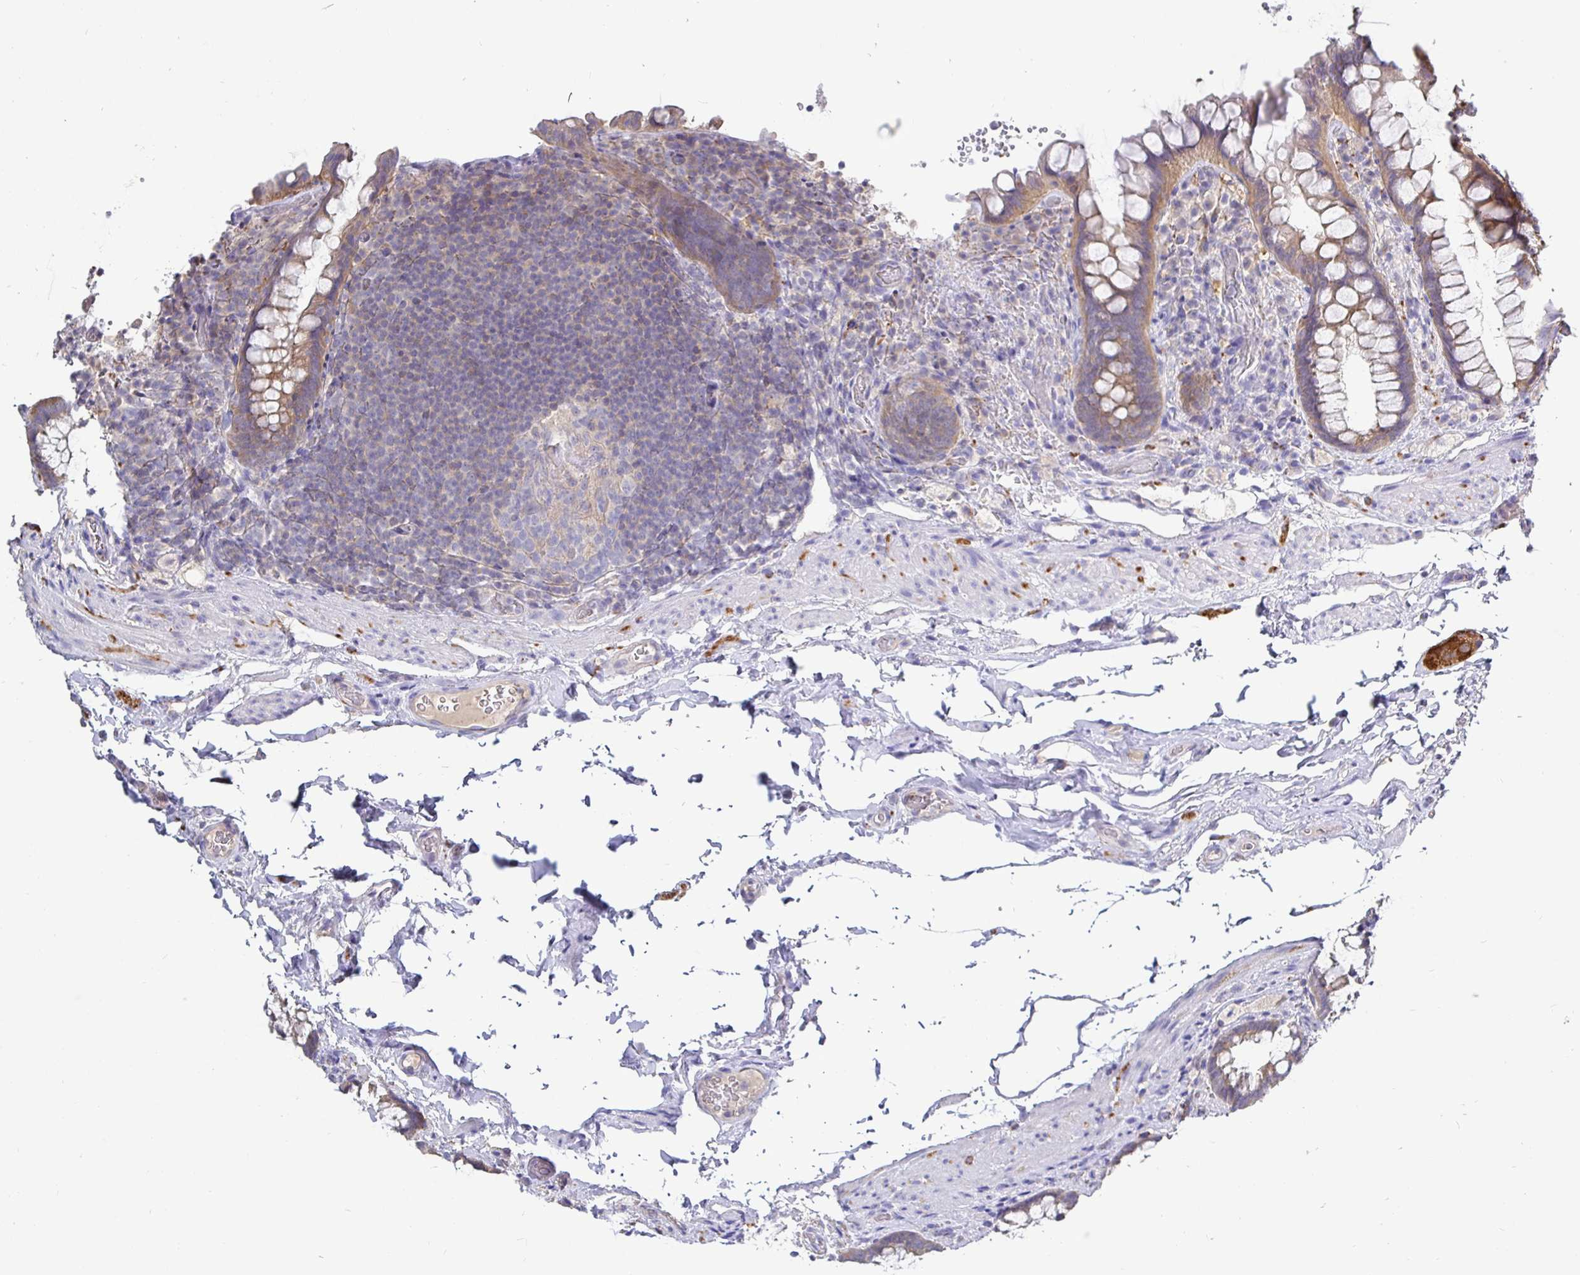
{"staining": {"intensity": "weak", "quantity": ">75%", "location": "cytoplasmic/membranous"}, "tissue": "rectum", "cell_type": "Glandular cells", "image_type": "normal", "snomed": [{"axis": "morphology", "description": "Normal tissue, NOS"}, {"axis": "topography", "description": "Rectum"}], "caption": "Immunohistochemistry (IHC) photomicrograph of normal human rectum stained for a protein (brown), which reveals low levels of weak cytoplasmic/membranous expression in approximately >75% of glandular cells.", "gene": "KIF21A", "patient": {"sex": "female", "age": 69}}